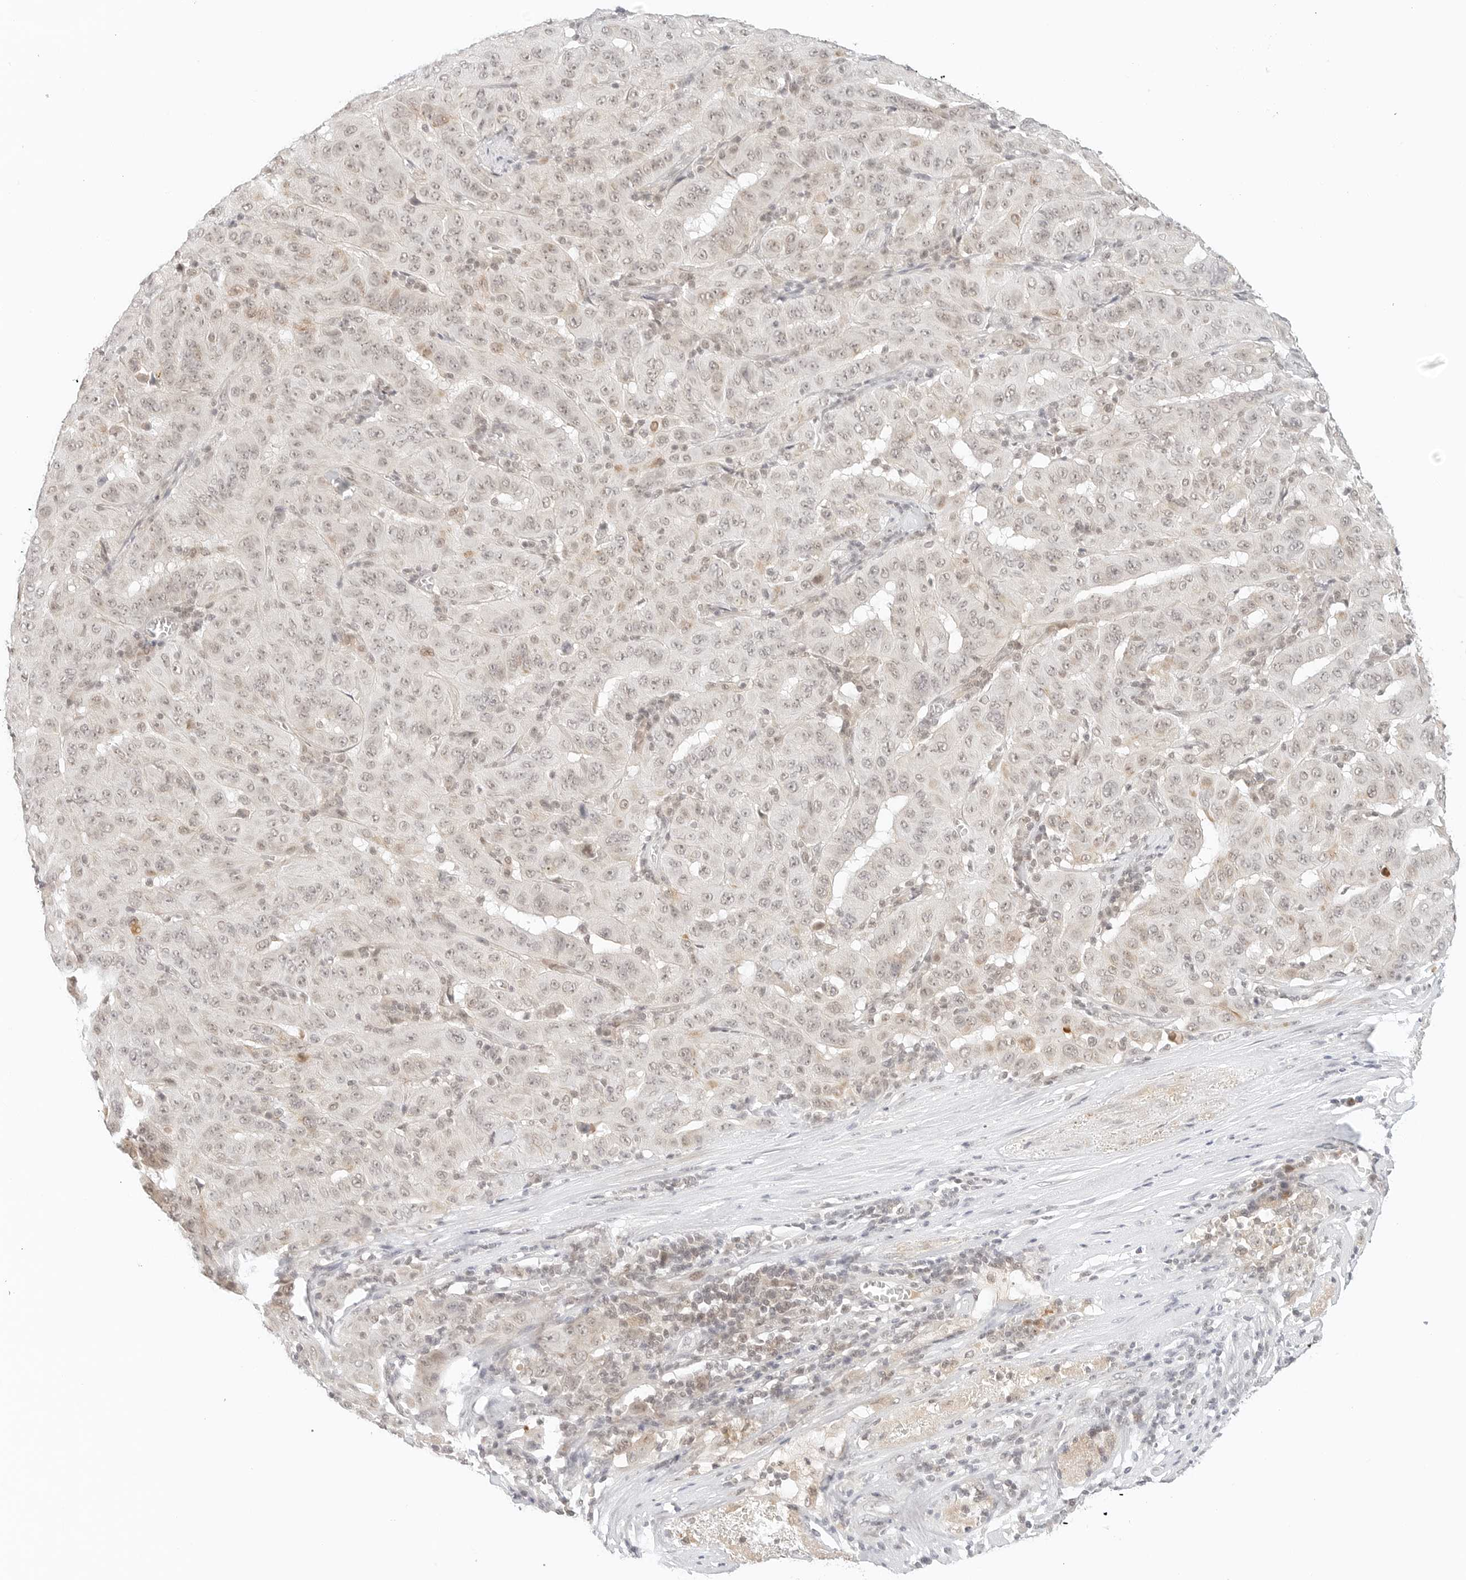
{"staining": {"intensity": "moderate", "quantity": "<25%", "location": "cytoplasmic/membranous,nuclear"}, "tissue": "pancreatic cancer", "cell_type": "Tumor cells", "image_type": "cancer", "snomed": [{"axis": "morphology", "description": "Adenocarcinoma, NOS"}, {"axis": "topography", "description": "Pancreas"}], "caption": "Pancreatic cancer tissue displays moderate cytoplasmic/membranous and nuclear expression in approximately <25% of tumor cells", "gene": "NEO1", "patient": {"sex": "male", "age": 63}}